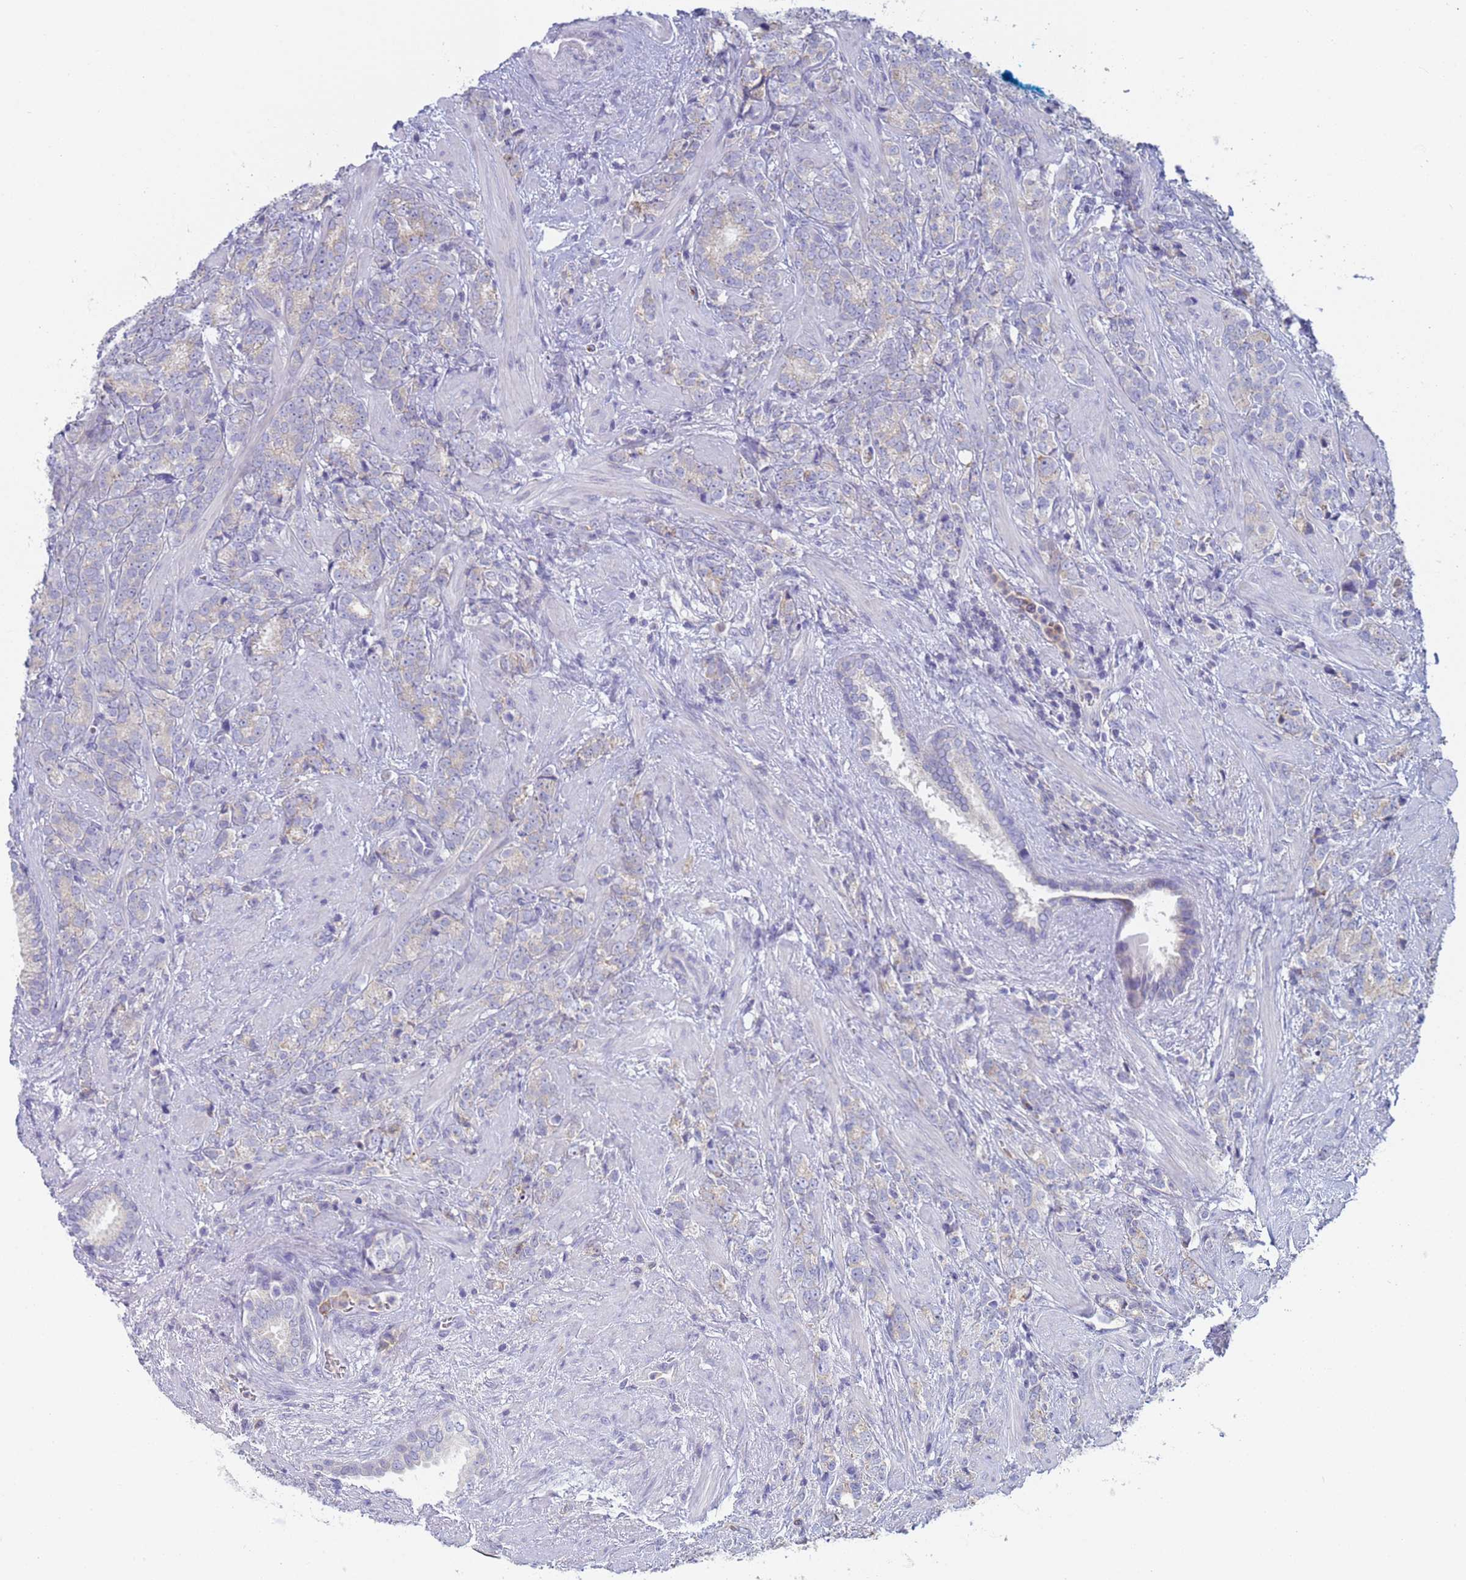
{"staining": {"intensity": "weak", "quantity": "<25%", "location": "cytoplasmic/membranous"}, "tissue": "prostate cancer", "cell_type": "Tumor cells", "image_type": "cancer", "snomed": [{"axis": "morphology", "description": "Adenocarcinoma, High grade"}, {"axis": "topography", "description": "Prostate"}], "caption": "A high-resolution photomicrograph shows immunohistochemistry (IHC) staining of prostate high-grade adenocarcinoma, which demonstrates no significant expression in tumor cells.", "gene": "CR1", "patient": {"sex": "male", "age": 64}}